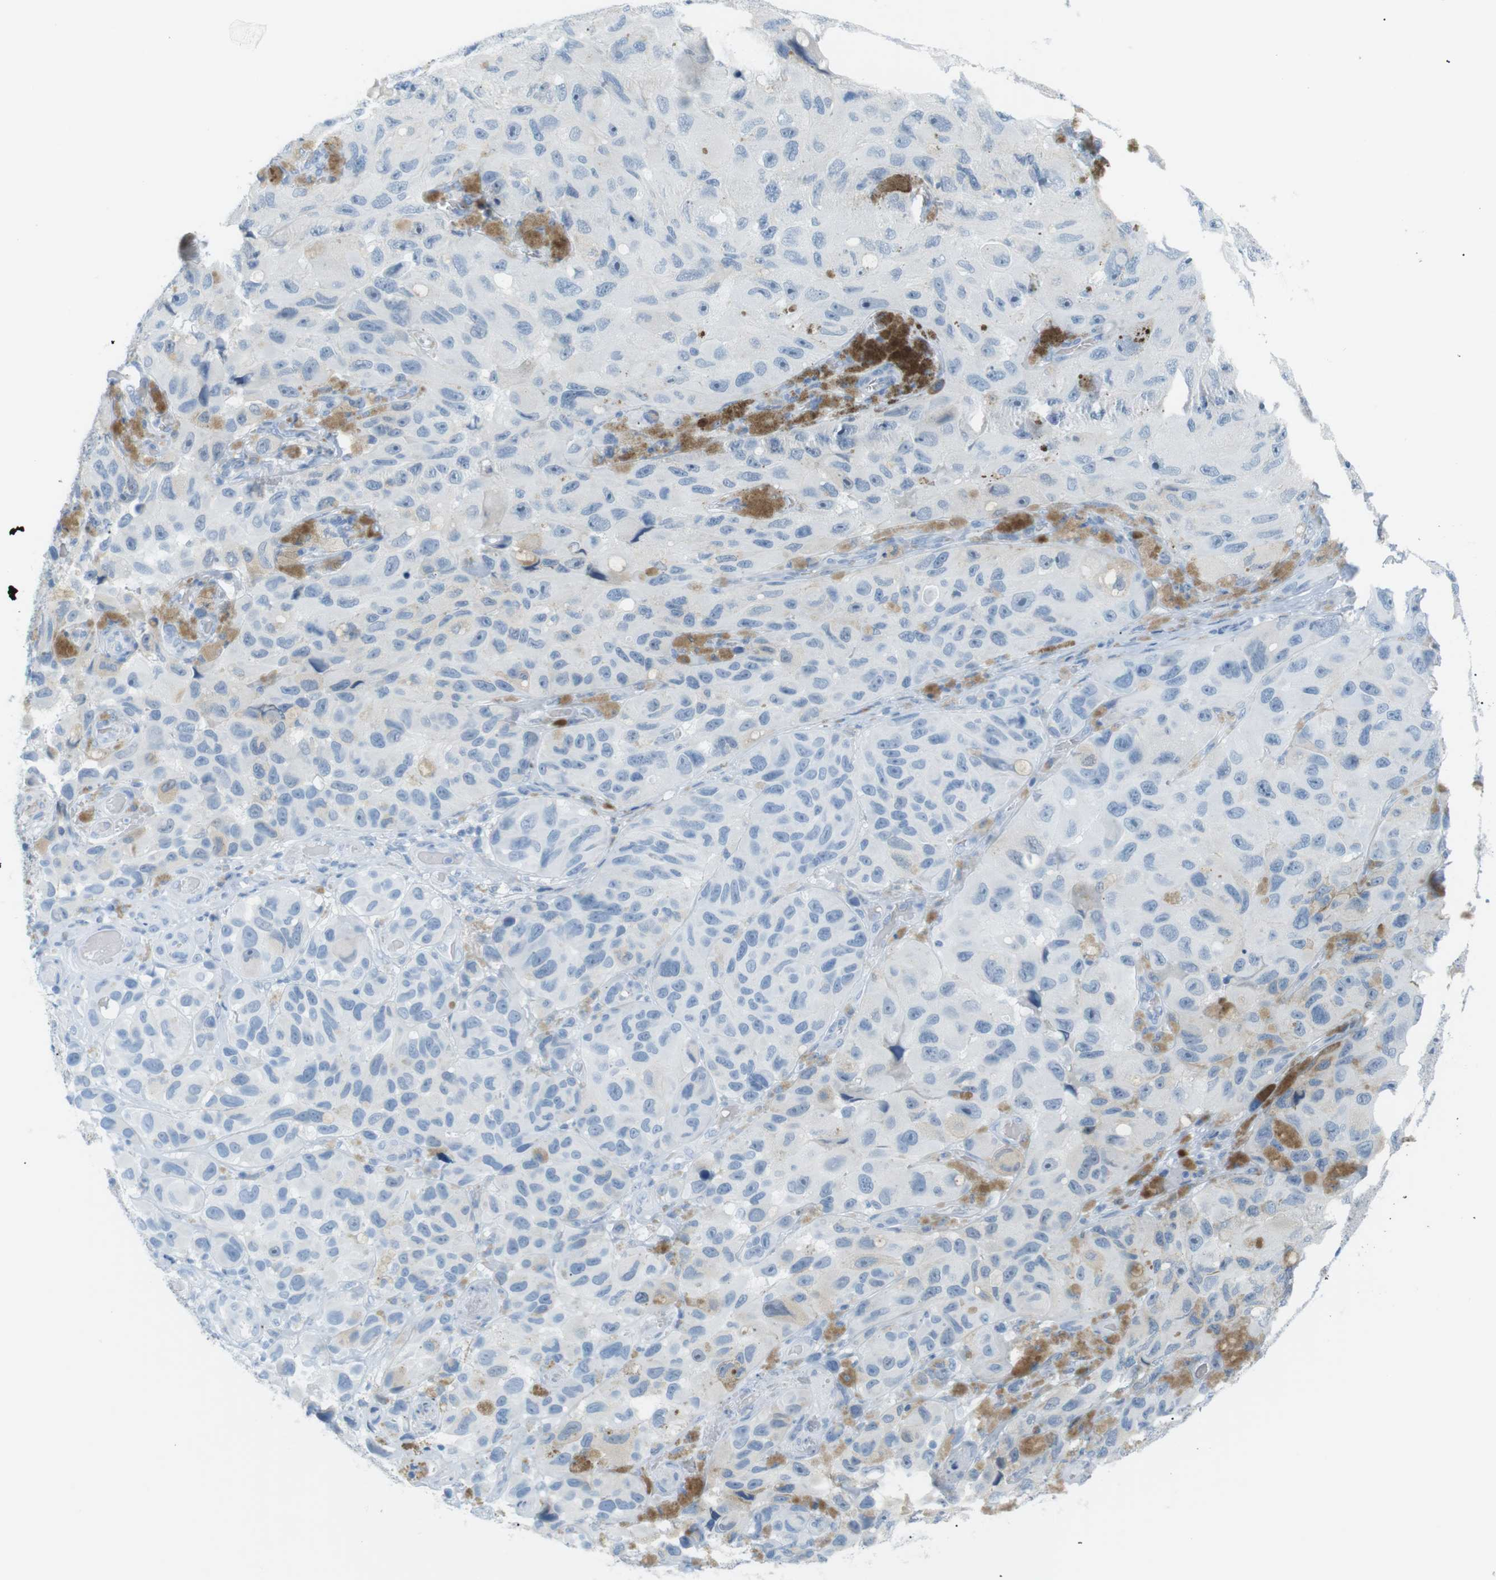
{"staining": {"intensity": "negative", "quantity": "none", "location": "none"}, "tissue": "melanoma", "cell_type": "Tumor cells", "image_type": "cancer", "snomed": [{"axis": "morphology", "description": "Malignant melanoma, NOS"}, {"axis": "topography", "description": "Skin"}], "caption": "Immunohistochemistry image of human melanoma stained for a protein (brown), which demonstrates no expression in tumor cells. (Stains: DAB IHC with hematoxylin counter stain, Microscopy: brightfield microscopy at high magnification).", "gene": "AZGP1", "patient": {"sex": "female", "age": 73}}